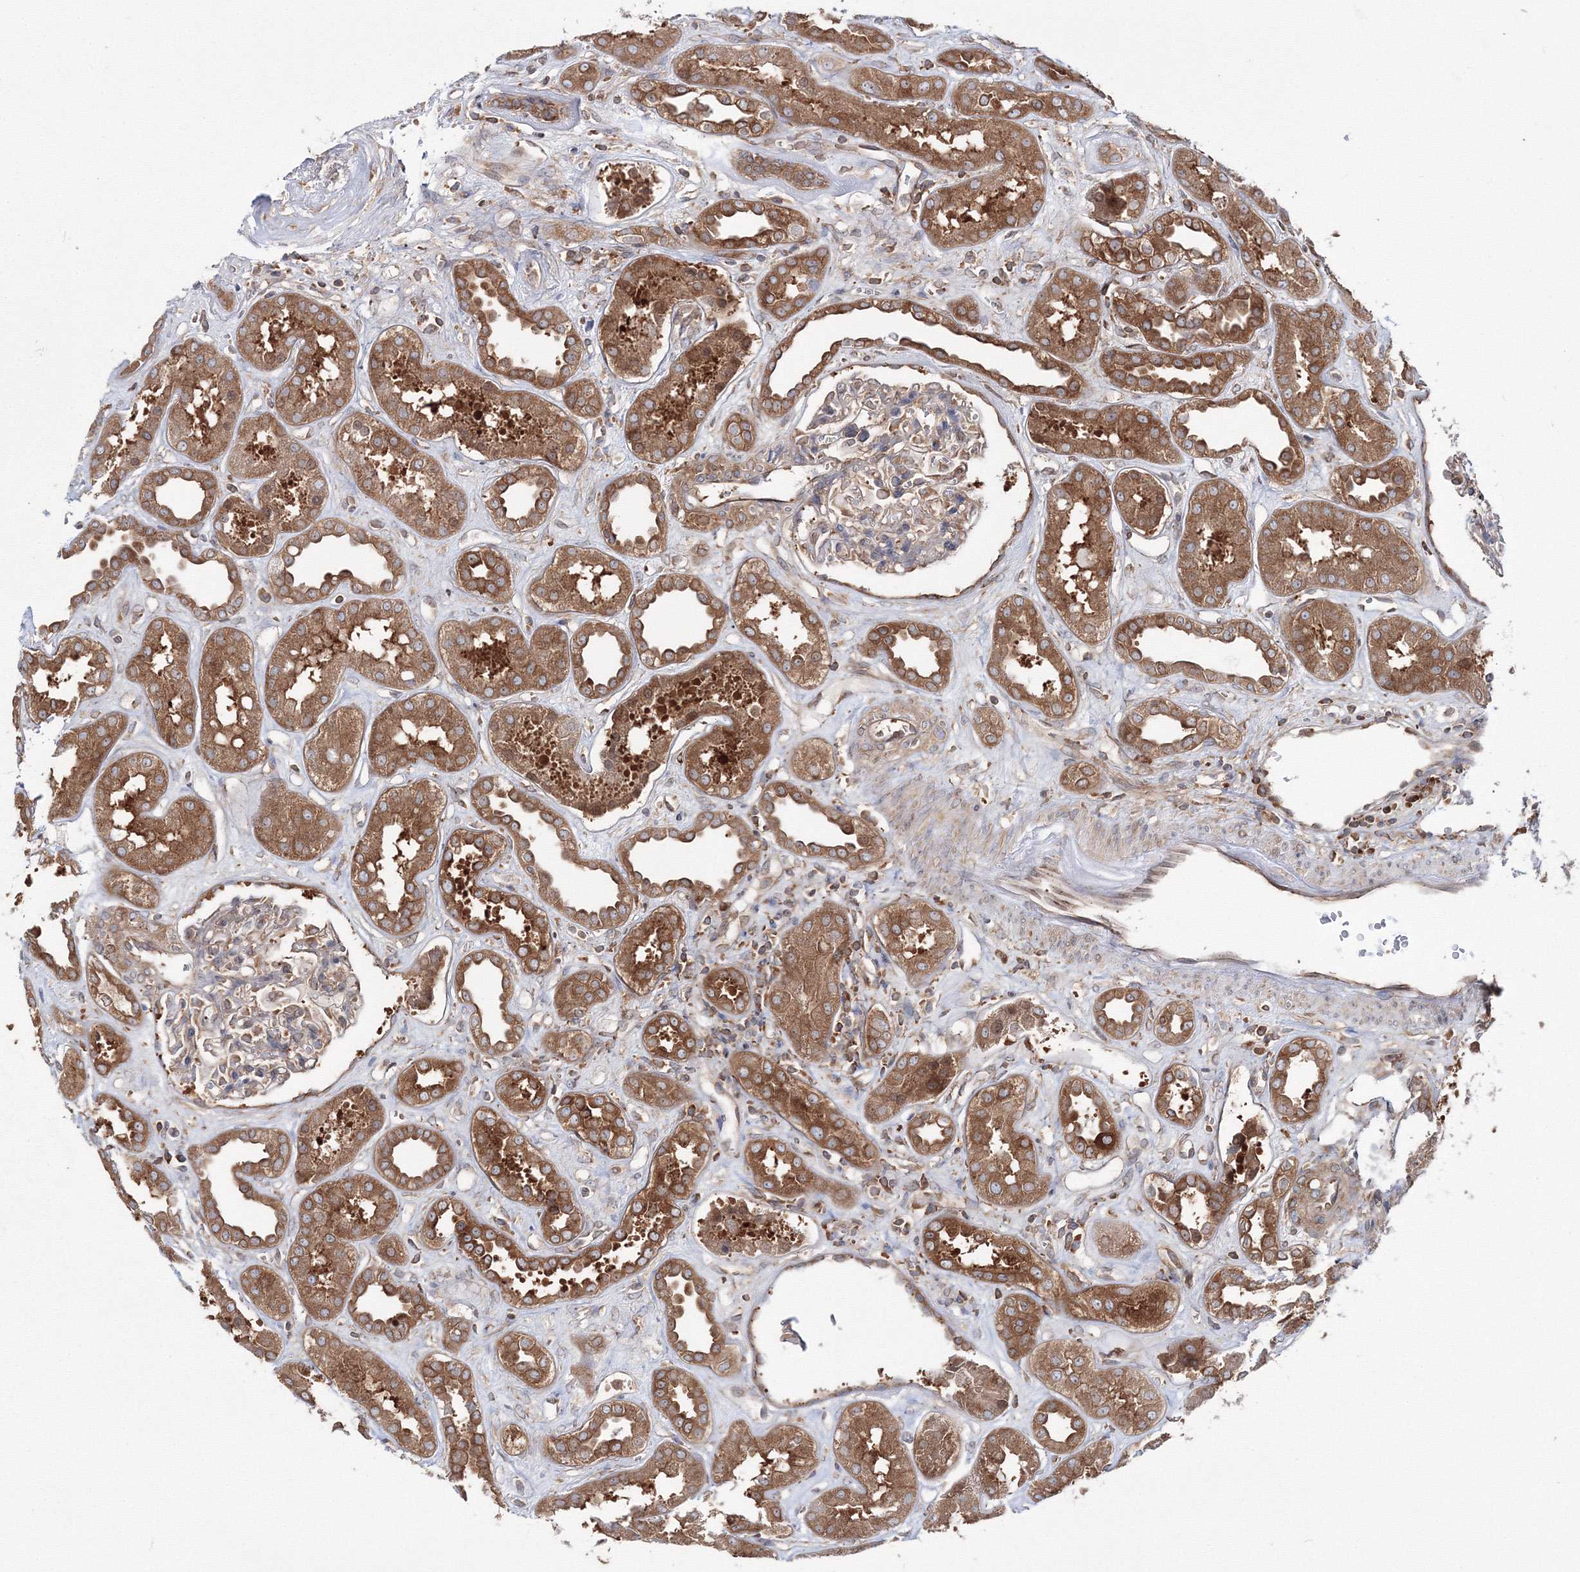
{"staining": {"intensity": "moderate", "quantity": "25%-75%", "location": "cytoplasmic/membranous"}, "tissue": "kidney", "cell_type": "Cells in glomeruli", "image_type": "normal", "snomed": [{"axis": "morphology", "description": "Normal tissue, NOS"}, {"axis": "topography", "description": "Kidney"}], "caption": "About 25%-75% of cells in glomeruli in benign human kidney display moderate cytoplasmic/membranous protein staining as visualized by brown immunohistochemical staining.", "gene": "HARS1", "patient": {"sex": "male", "age": 59}}